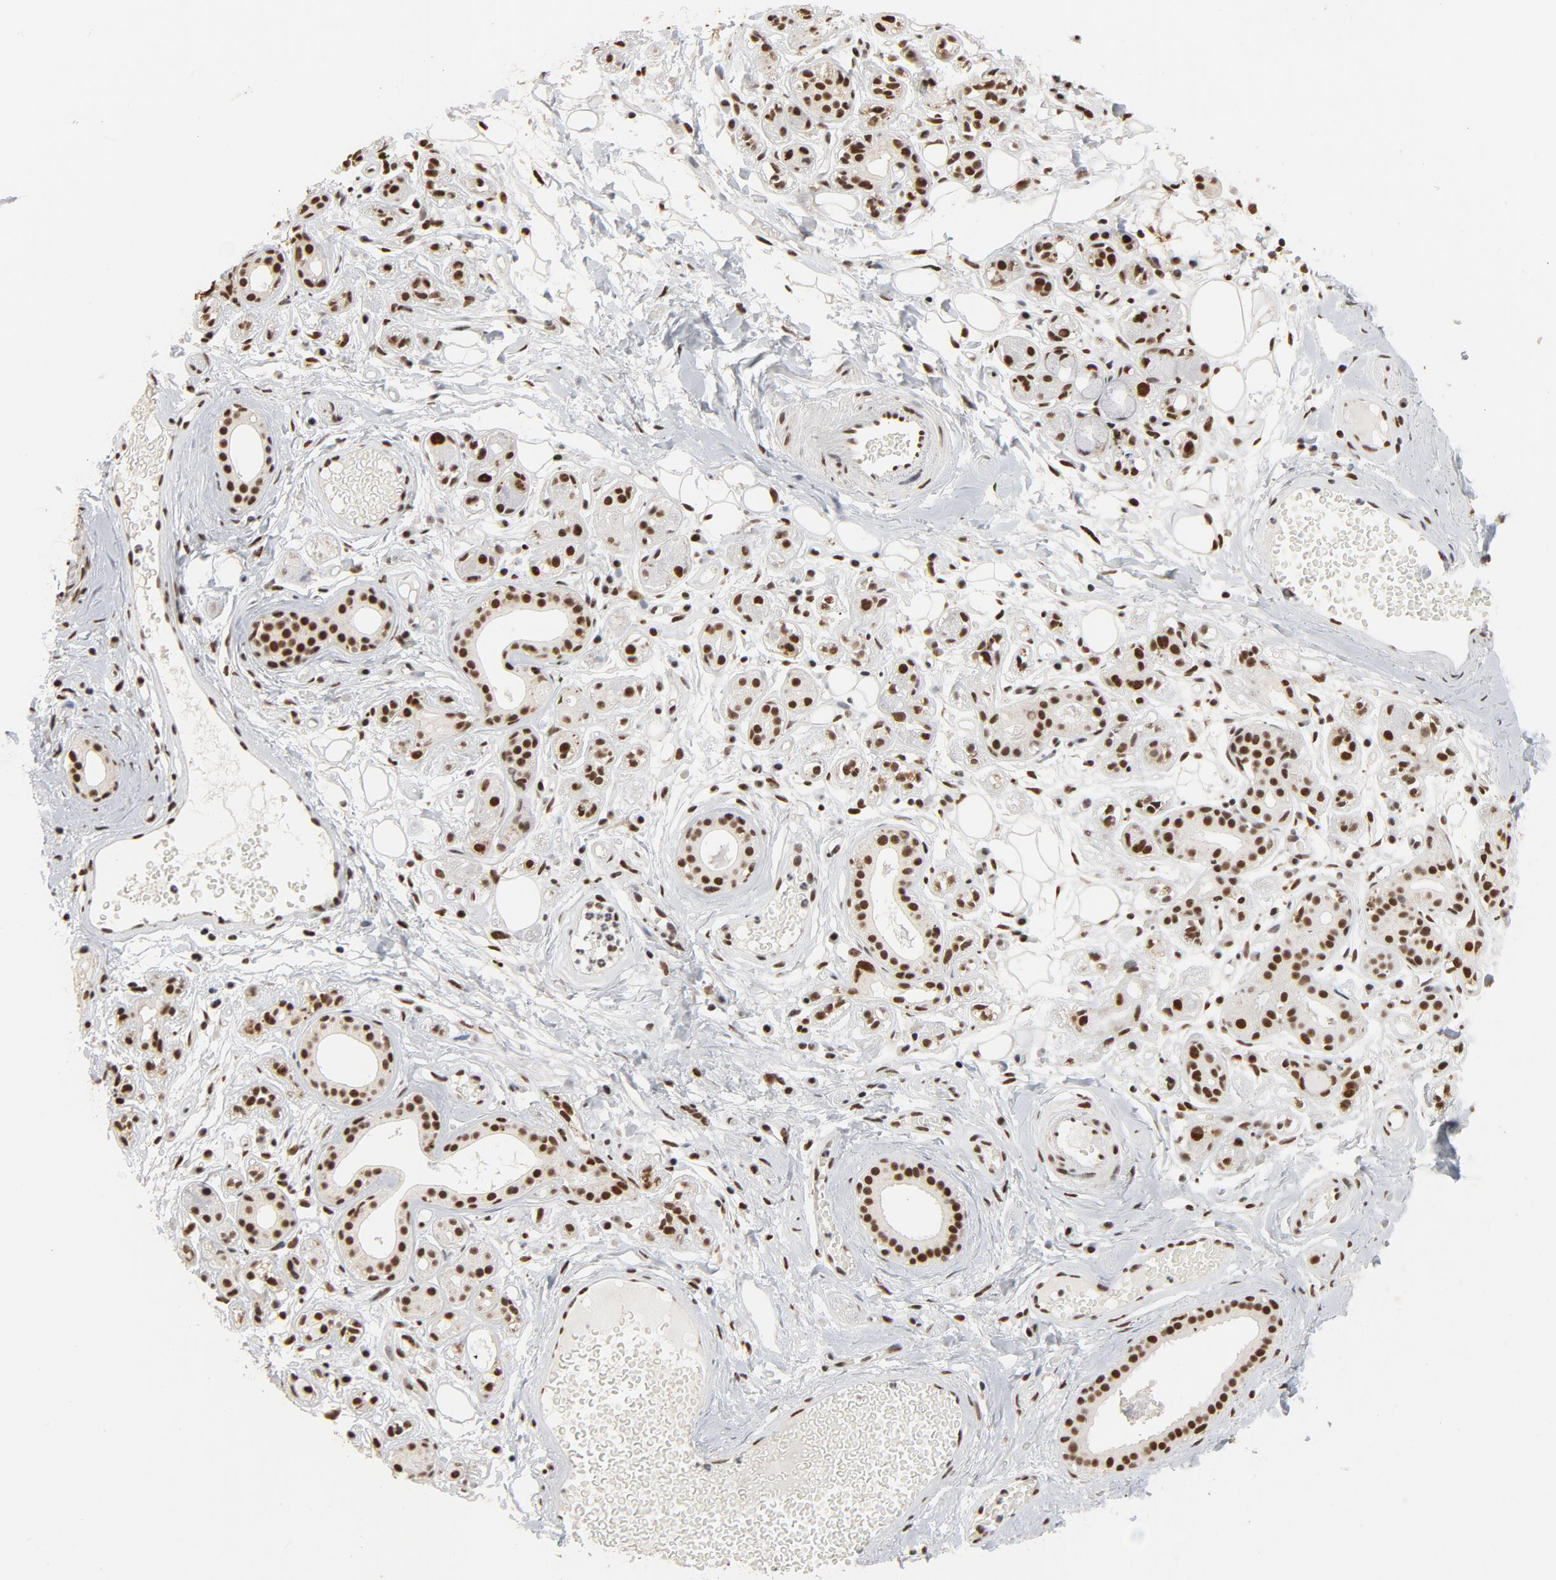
{"staining": {"intensity": "strong", "quantity": ">75%", "location": "nuclear"}, "tissue": "salivary gland", "cell_type": "Glandular cells", "image_type": "normal", "snomed": [{"axis": "morphology", "description": "Normal tissue, NOS"}, {"axis": "topography", "description": "Salivary gland"}], "caption": "The histopathology image demonstrates staining of unremarkable salivary gland, revealing strong nuclear protein expression (brown color) within glandular cells. The staining was performed using DAB (3,3'-diaminobenzidine), with brown indicating positive protein expression. Nuclei are stained blue with hematoxylin.", "gene": "MRE11", "patient": {"sex": "male", "age": 54}}